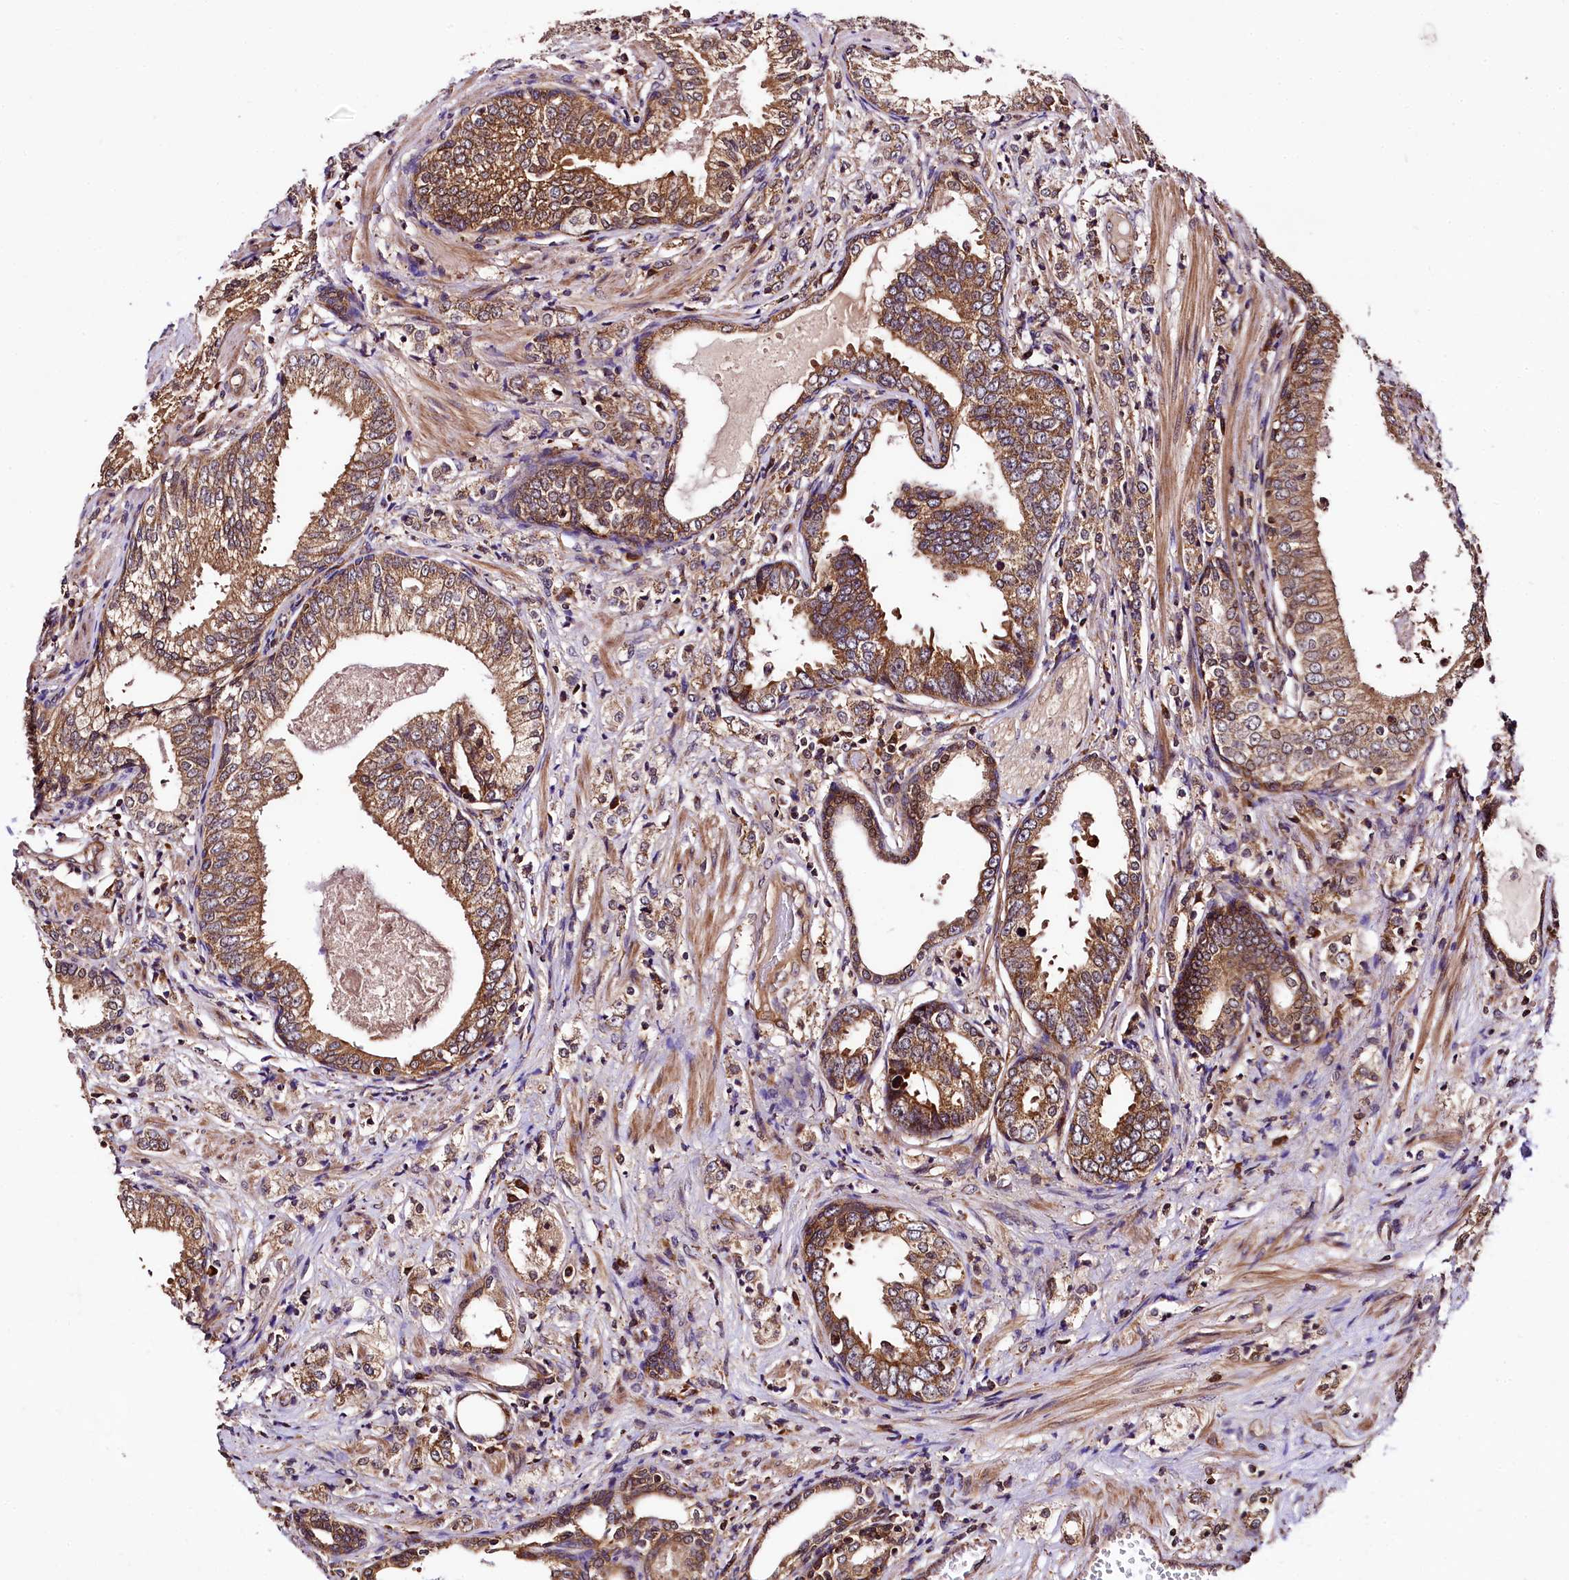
{"staining": {"intensity": "moderate", "quantity": ">75%", "location": "cytoplasmic/membranous"}, "tissue": "prostate cancer", "cell_type": "Tumor cells", "image_type": "cancer", "snomed": [{"axis": "morphology", "description": "Adenocarcinoma, High grade"}, {"axis": "topography", "description": "Prostate"}], "caption": "The immunohistochemical stain highlights moderate cytoplasmic/membranous positivity in tumor cells of prostate adenocarcinoma (high-grade) tissue.", "gene": "LRSAM1", "patient": {"sex": "male", "age": 69}}